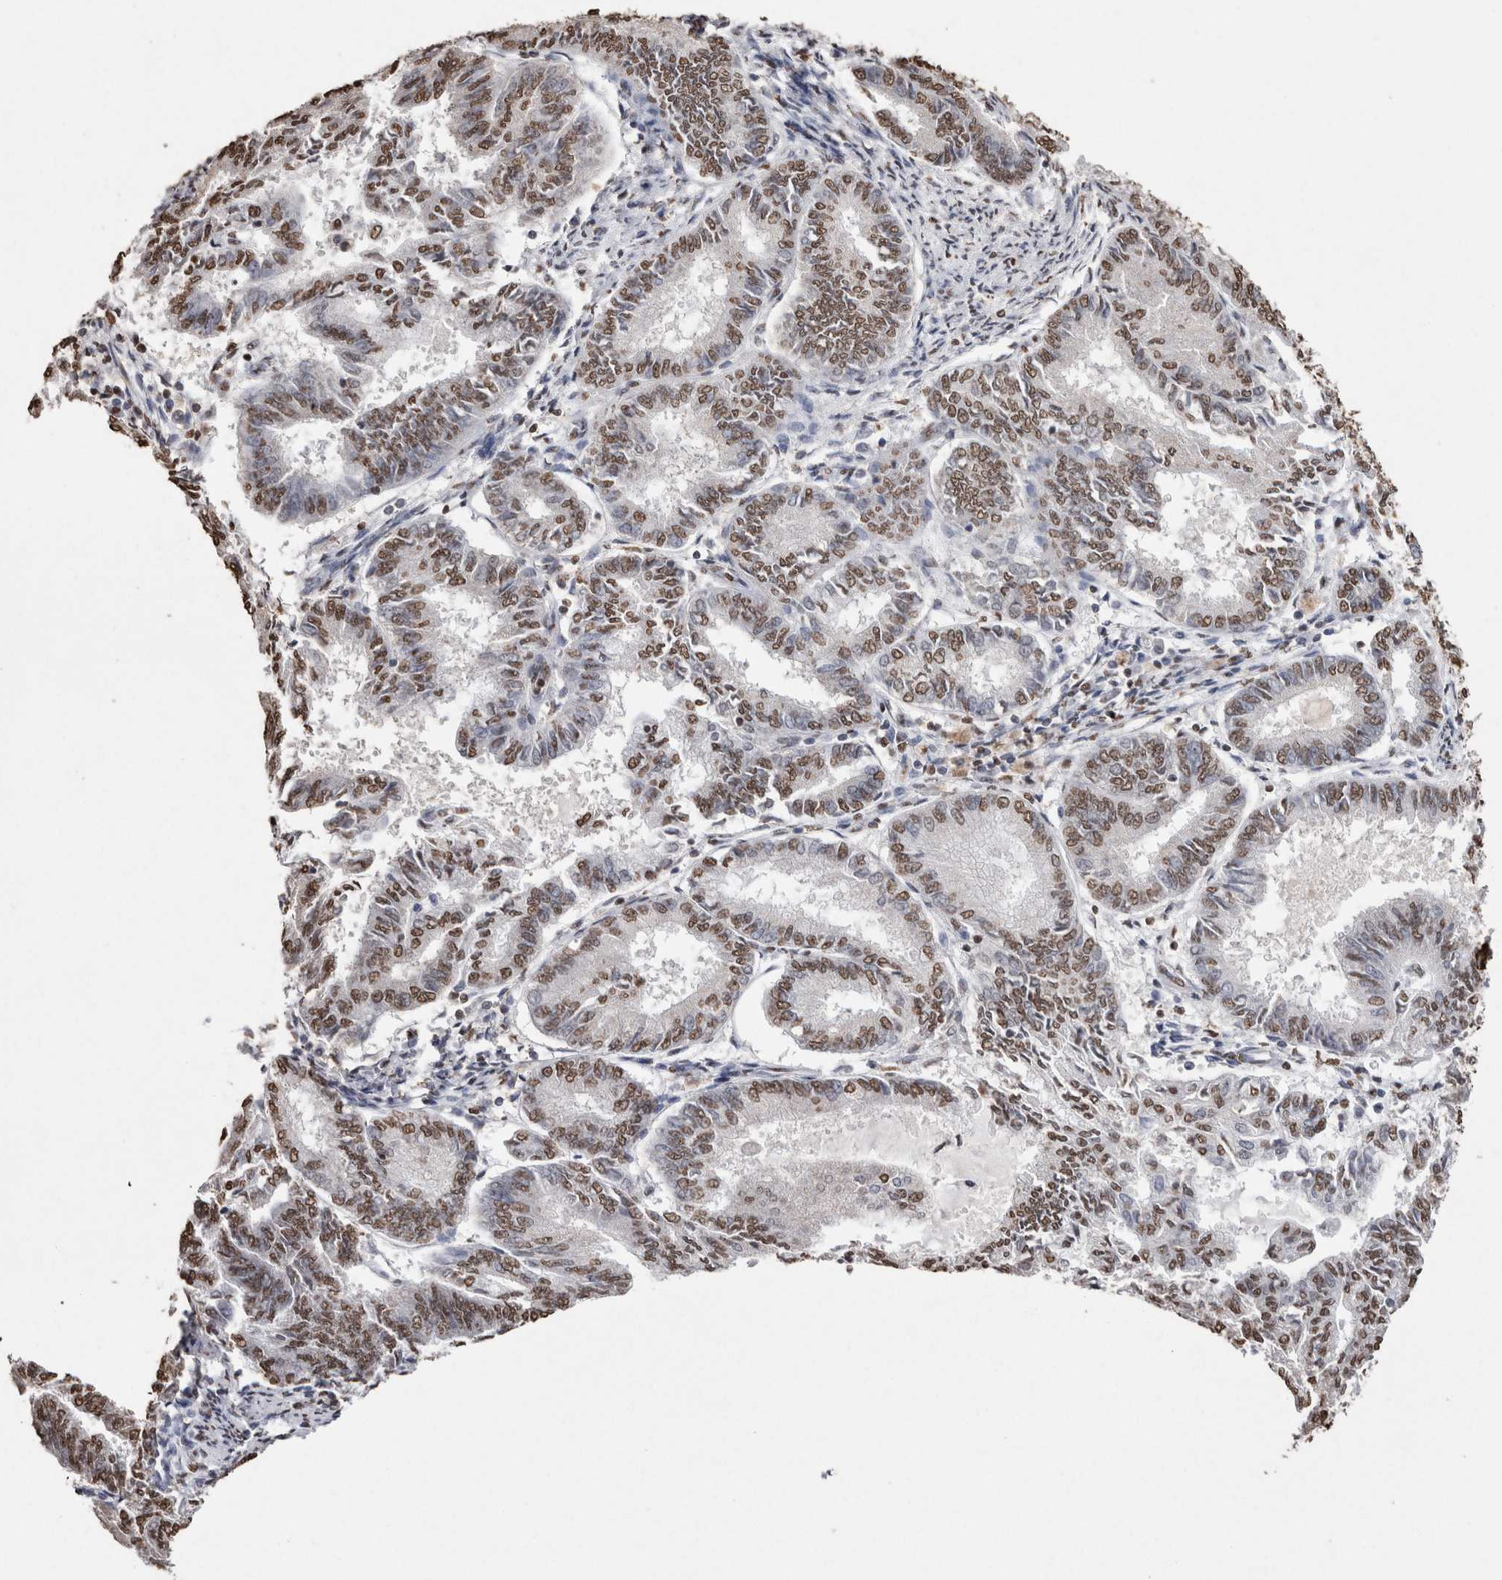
{"staining": {"intensity": "moderate", "quantity": ">75%", "location": "nuclear"}, "tissue": "endometrial cancer", "cell_type": "Tumor cells", "image_type": "cancer", "snomed": [{"axis": "morphology", "description": "Adenocarcinoma, NOS"}, {"axis": "topography", "description": "Endometrium"}], "caption": "Adenocarcinoma (endometrial) stained for a protein (brown) displays moderate nuclear positive positivity in about >75% of tumor cells.", "gene": "NTHL1", "patient": {"sex": "female", "age": 86}}